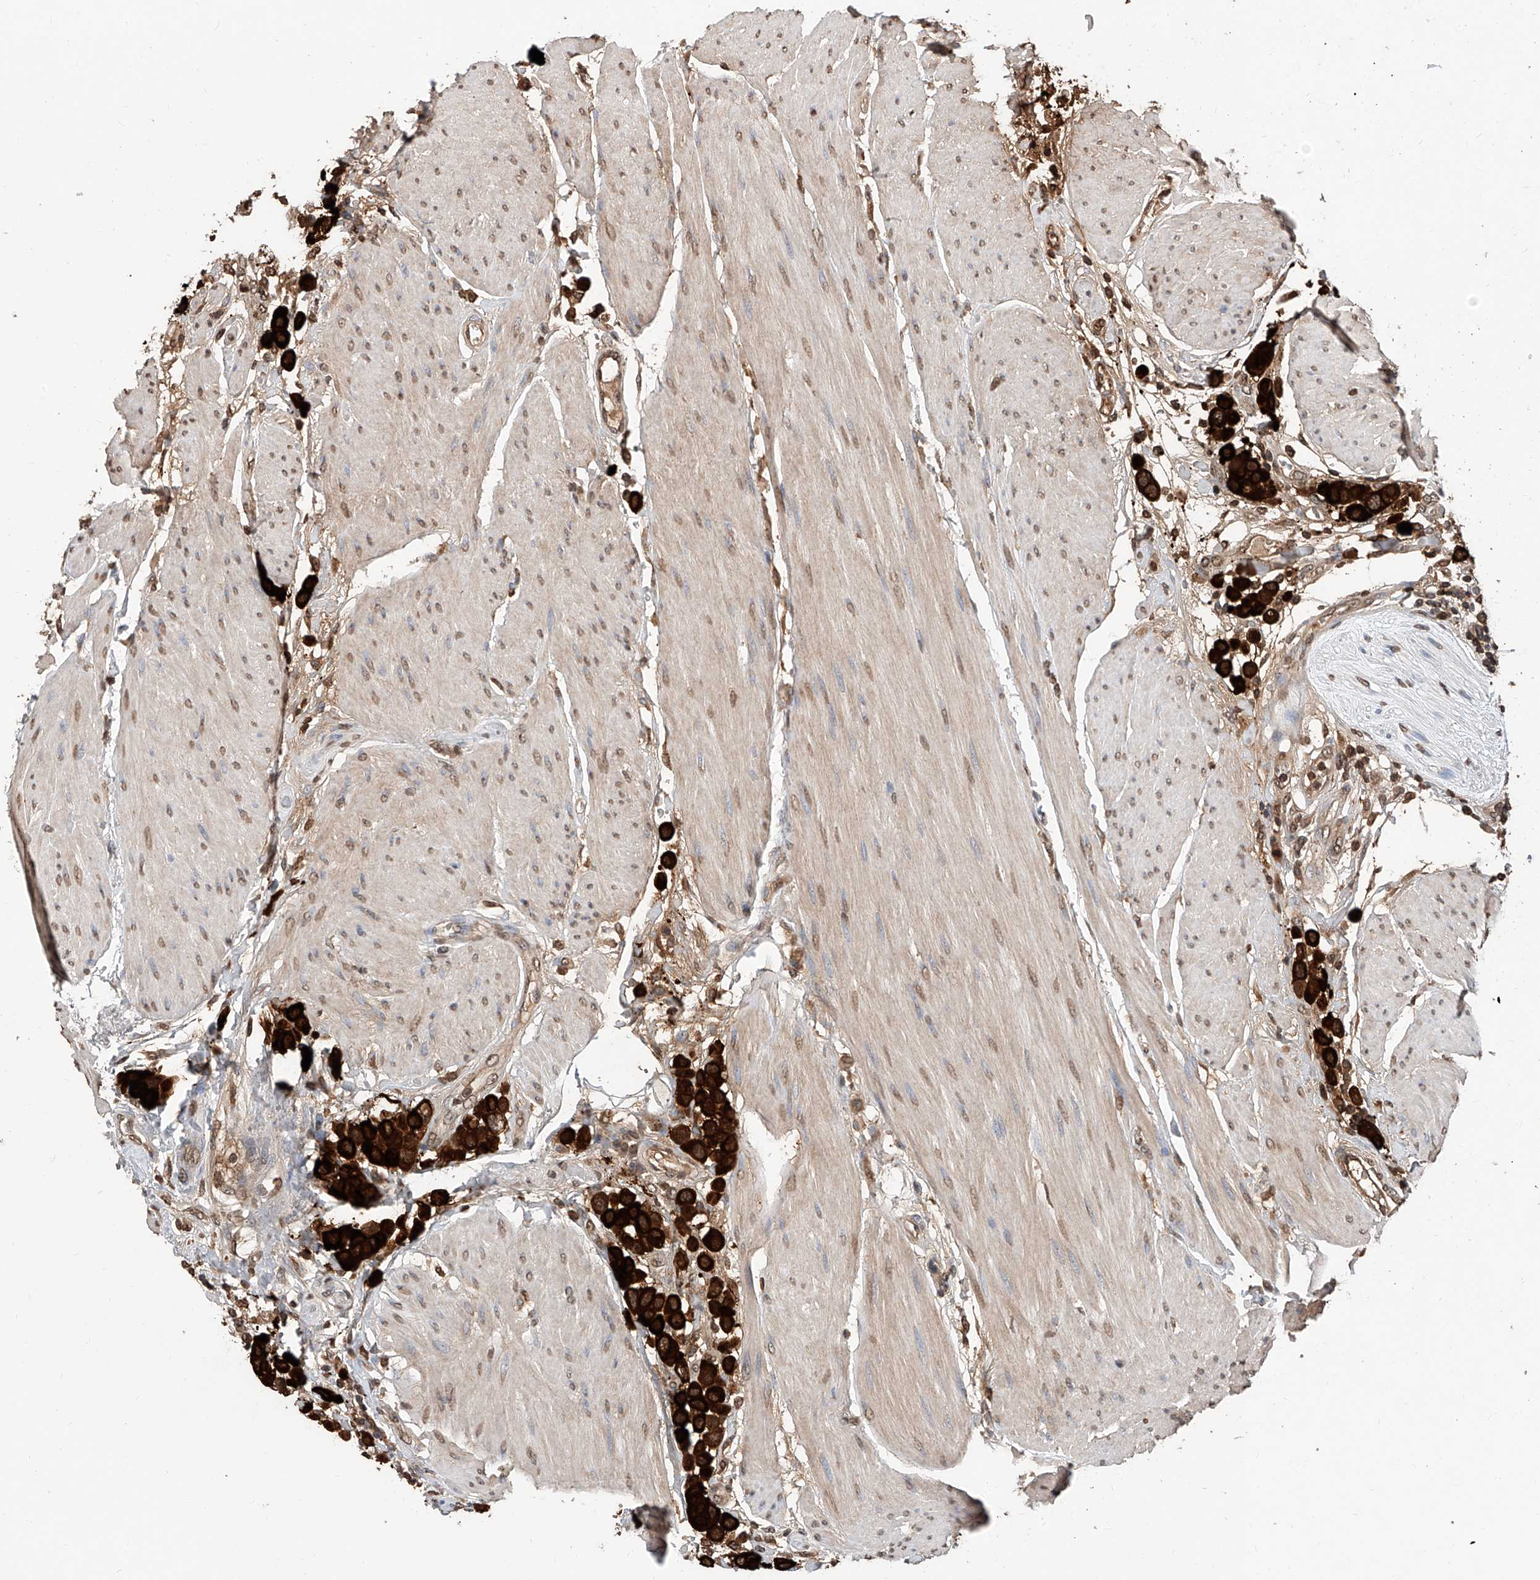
{"staining": {"intensity": "strong", "quantity": ">75%", "location": "cytoplasmic/membranous"}, "tissue": "urothelial cancer", "cell_type": "Tumor cells", "image_type": "cancer", "snomed": [{"axis": "morphology", "description": "Urothelial carcinoma, High grade"}, {"axis": "topography", "description": "Urinary bladder"}], "caption": "Strong cytoplasmic/membranous protein staining is present in approximately >75% of tumor cells in high-grade urothelial carcinoma.", "gene": "RP9", "patient": {"sex": "male", "age": 50}}